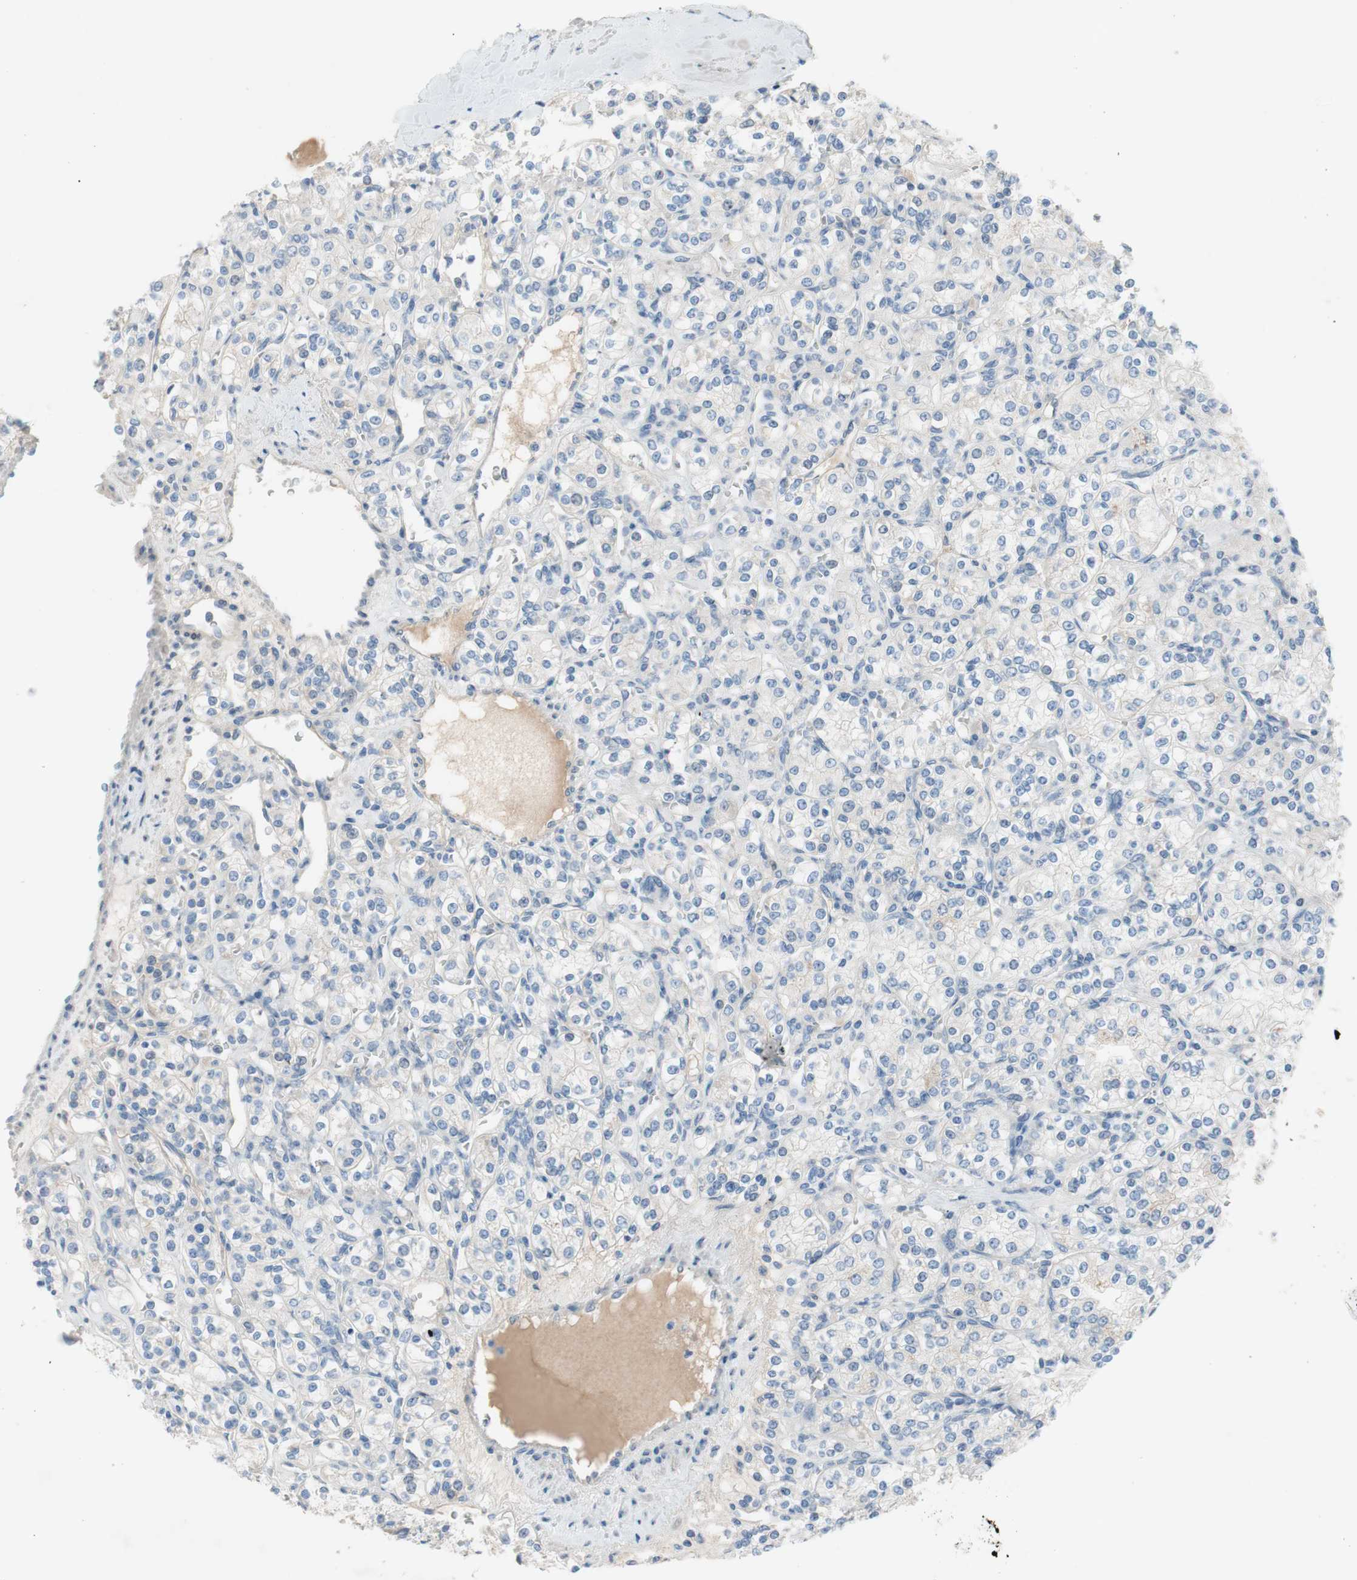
{"staining": {"intensity": "negative", "quantity": "none", "location": "none"}, "tissue": "renal cancer", "cell_type": "Tumor cells", "image_type": "cancer", "snomed": [{"axis": "morphology", "description": "Adenocarcinoma, NOS"}, {"axis": "topography", "description": "Kidney"}], "caption": "A micrograph of human renal cancer is negative for staining in tumor cells.", "gene": "FDFT1", "patient": {"sex": "male", "age": 77}}